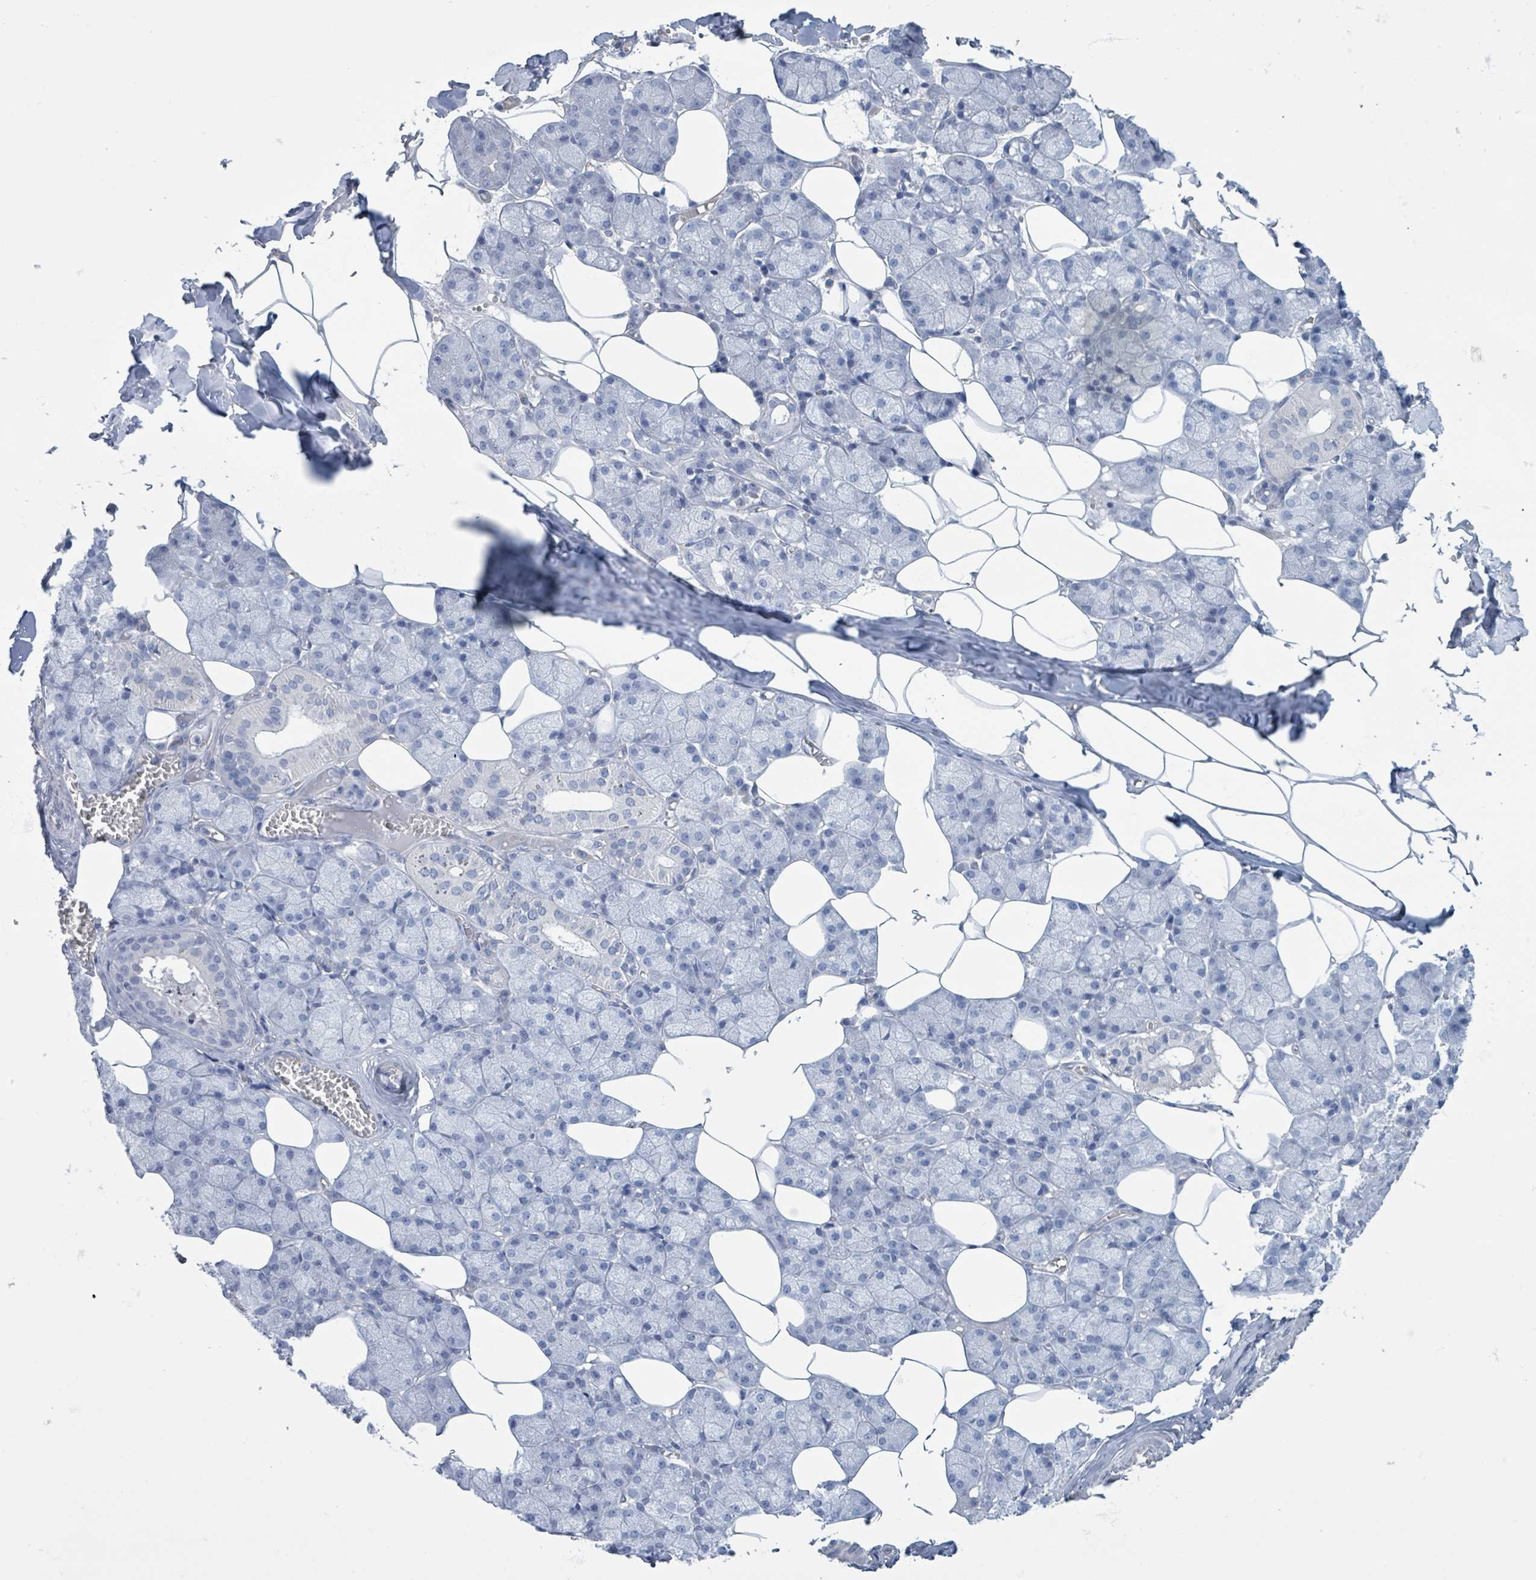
{"staining": {"intensity": "negative", "quantity": "none", "location": "none"}, "tissue": "salivary gland", "cell_type": "Glandular cells", "image_type": "normal", "snomed": [{"axis": "morphology", "description": "Normal tissue, NOS"}, {"axis": "topography", "description": "Salivary gland"}], "caption": "Glandular cells show no significant positivity in unremarkable salivary gland. (DAB (3,3'-diaminobenzidine) immunohistochemistry (IHC) visualized using brightfield microscopy, high magnification).", "gene": "CT45A10", "patient": {"sex": "male", "age": 62}}